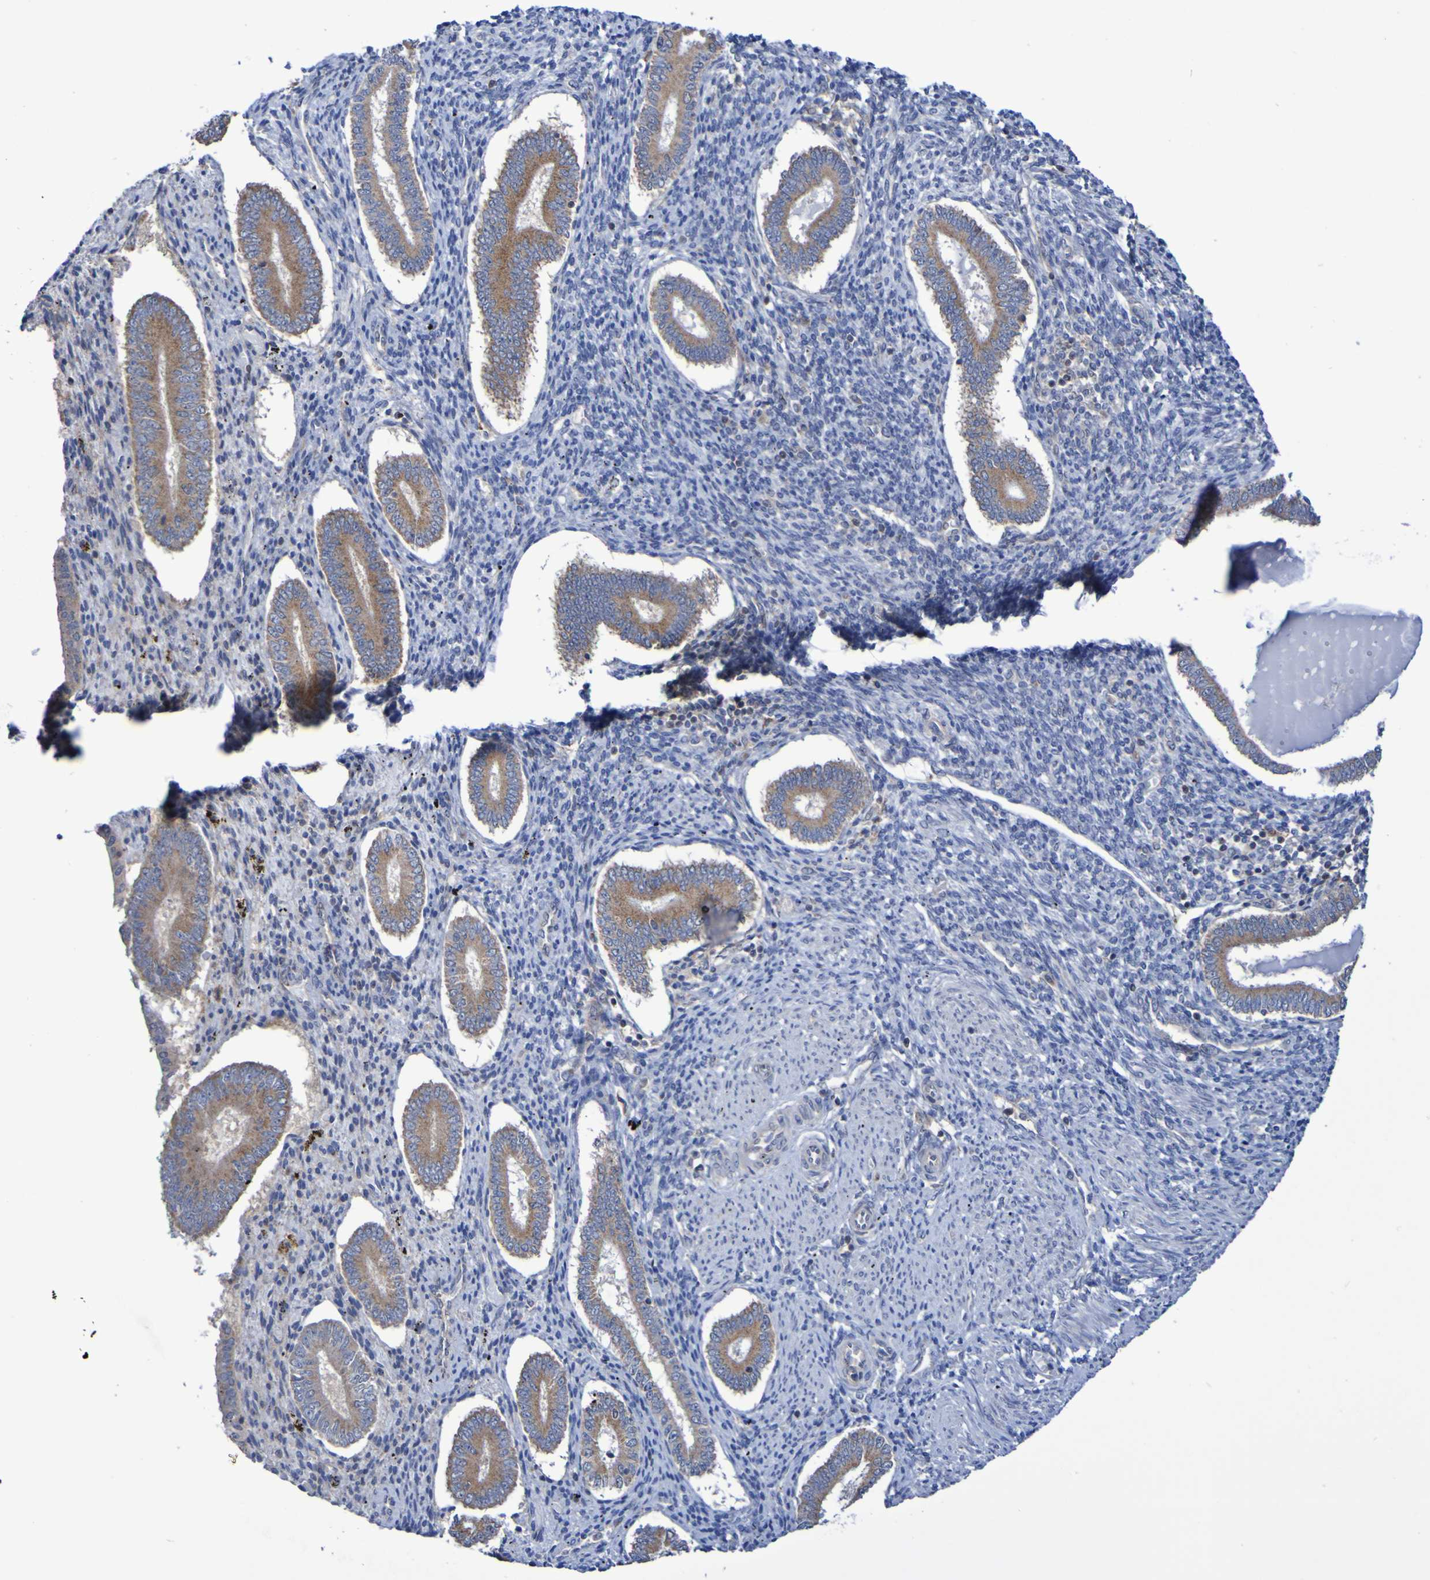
{"staining": {"intensity": "weak", "quantity": "<25%", "location": "cytoplasmic/membranous"}, "tissue": "endometrium", "cell_type": "Cells in endometrial stroma", "image_type": "normal", "snomed": [{"axis": "morphology", "description": "Normal tissue, NOS"}, {"axis": "topography", "description": "Endometrium"}], "caption": "An immunohistochemistry (IHC) photomicrograph of benign endometrium is shown. There is no staining in cells in endometrial stroma of endometrium. (Immunohistochemistry (ihc), brightfield microscopy, high magnification).", "gene": "LMBRD2", "patient": {"sex": "female", "age": 42}}